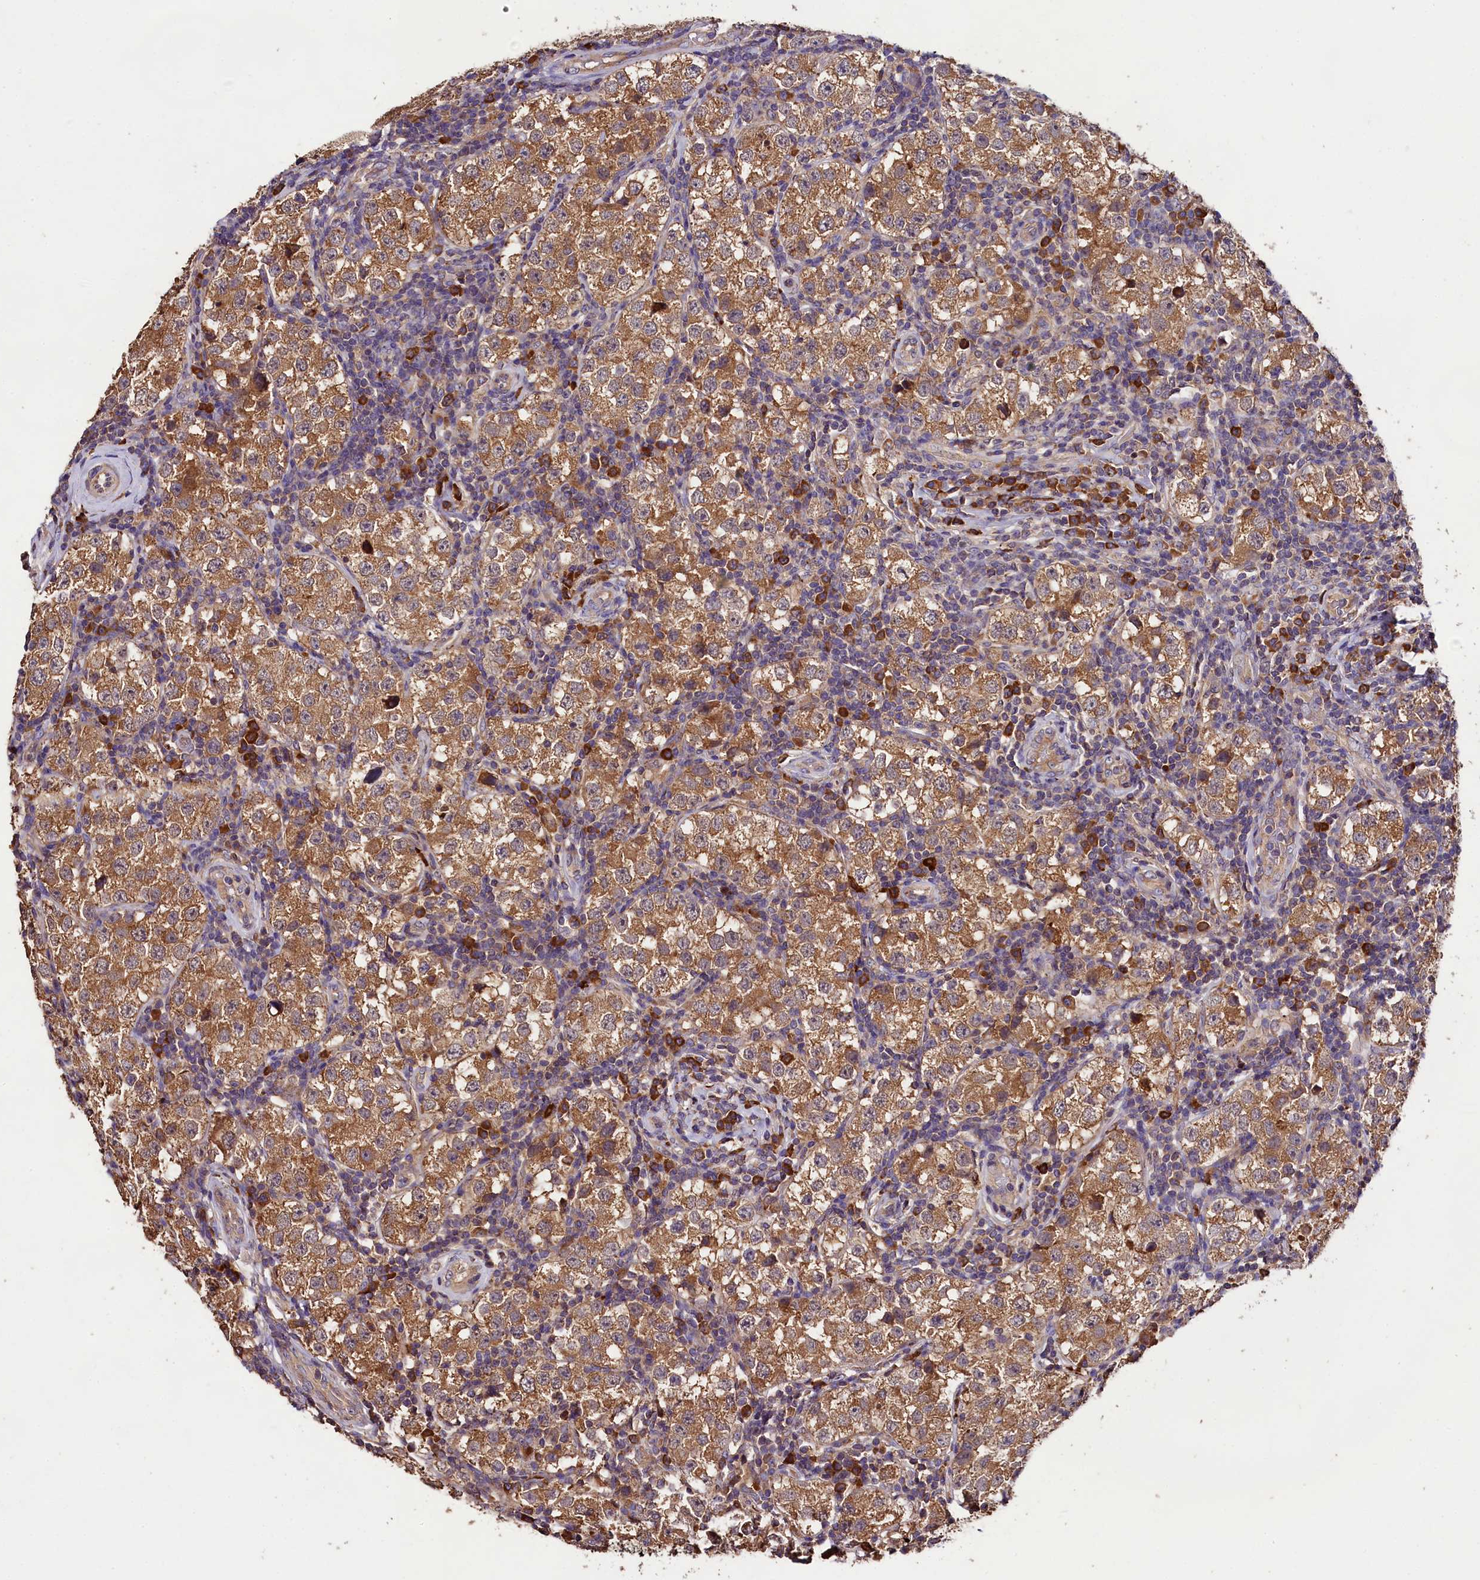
{"staining": {"intensity": "moderate", "quantity": ">75%", "location": "cytoplasmic/membranous"}, "tissue": "testis cancer", "cell_type": "Tumor cells", "image_type": "cancer", "snomed": [{"axis": "morphology", "description": "Seminoma, NOS"}, {"axis": "topography", "description": "Testis"}], "caption": "Moderate cytoplasmic/membranous expression is present in approximately >75% of tumor cells in testis seminoma.", "gene": "ENKD1", "patient": {"sex": "male", "age": 34}}